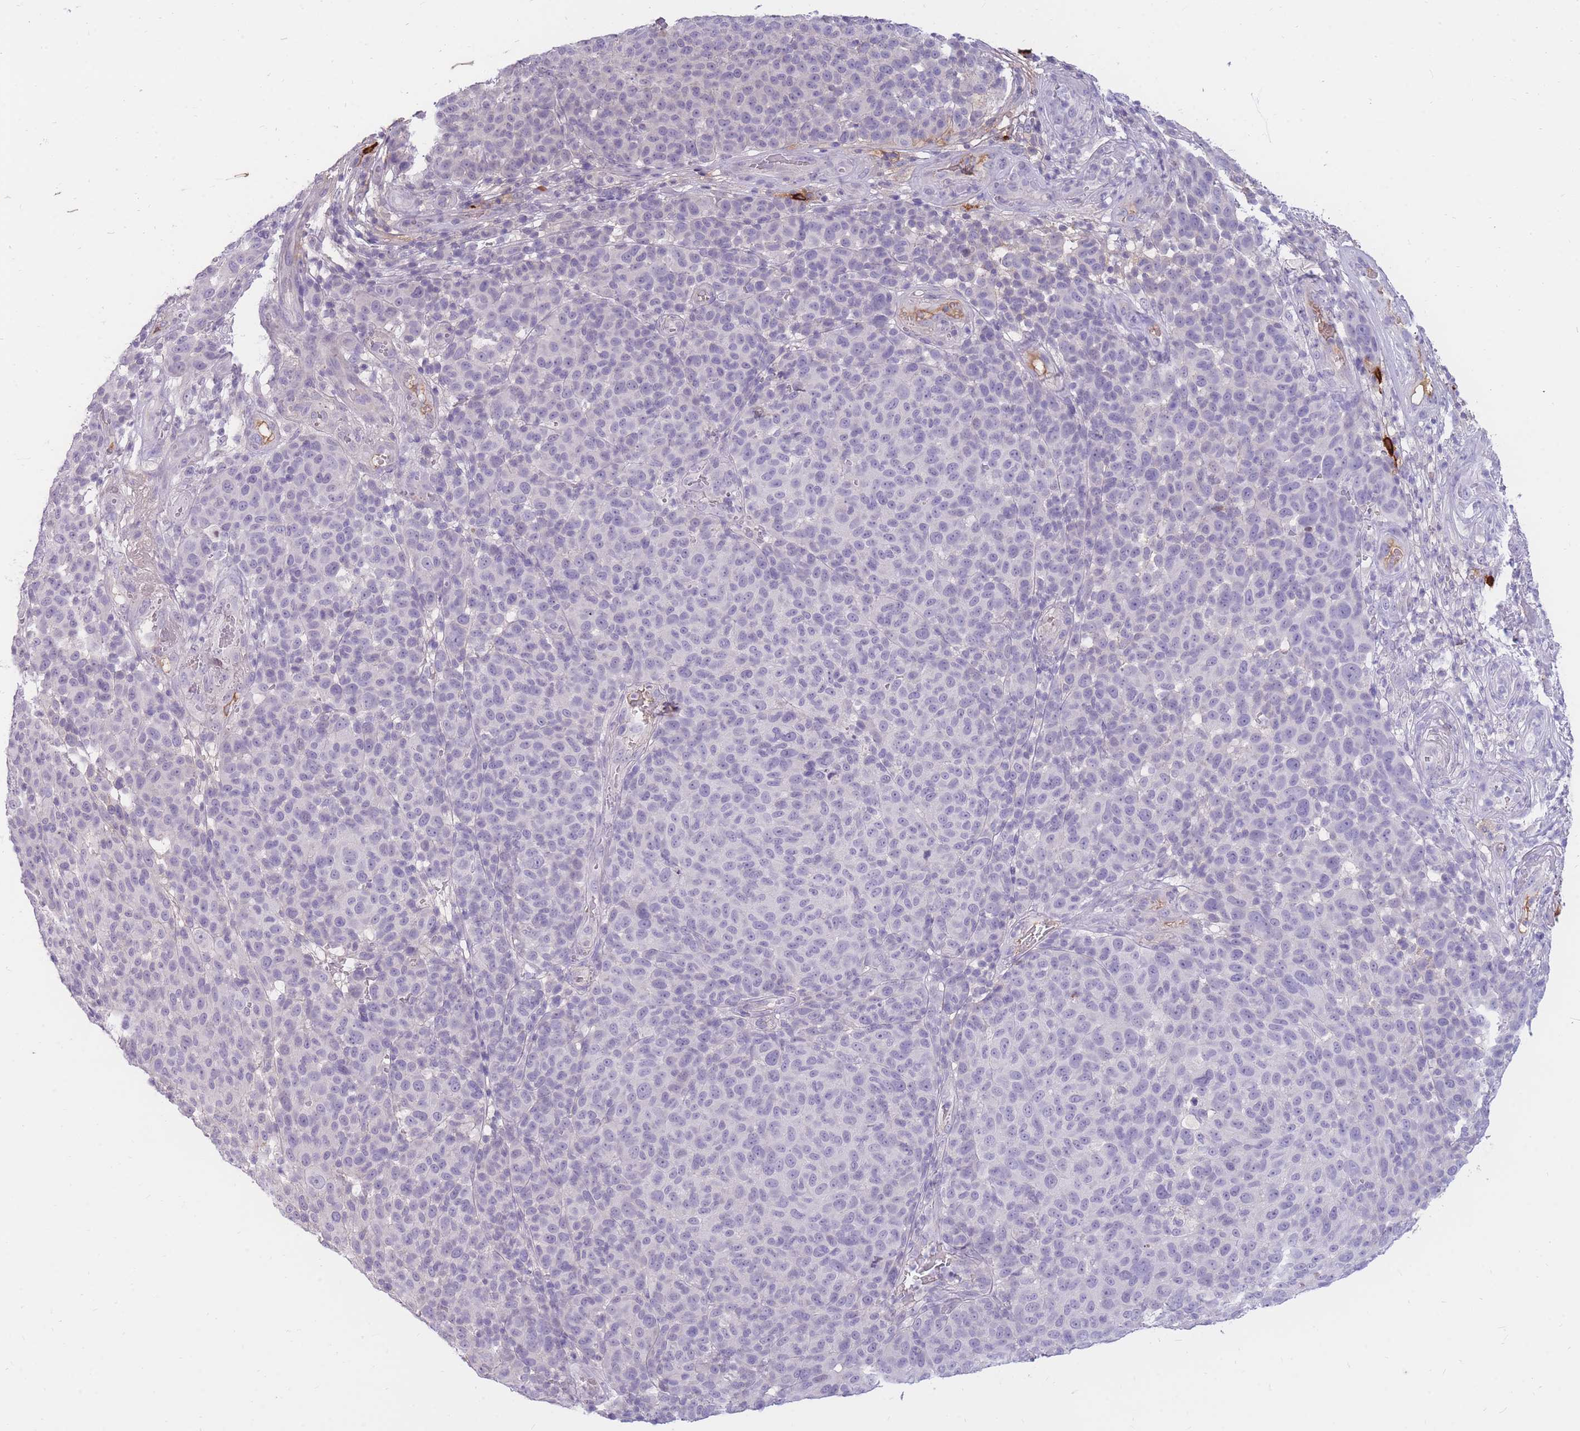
{"staining": {"intensity": "negative", "quantity": "none", "location": "none"}, "tissue": "melanoma", "cell_type": "Tumor cells", "image_type": "cancer", "snomed": [{"axis": "morphology", "description": "Malignant melanoma, NOS"}, {"axis": "topography", "description": "Skin"}], "caption": "A micrograph of human malignant melanoma is negative for staining in tumor cells. (DAB (3,3'-diaminobenzidine) immunohistochemistry (IHC) visualized using brightfield microscopy, high magnification).", "gene": "TPSD1", "patient": {"sex": "male", "age": 49}}